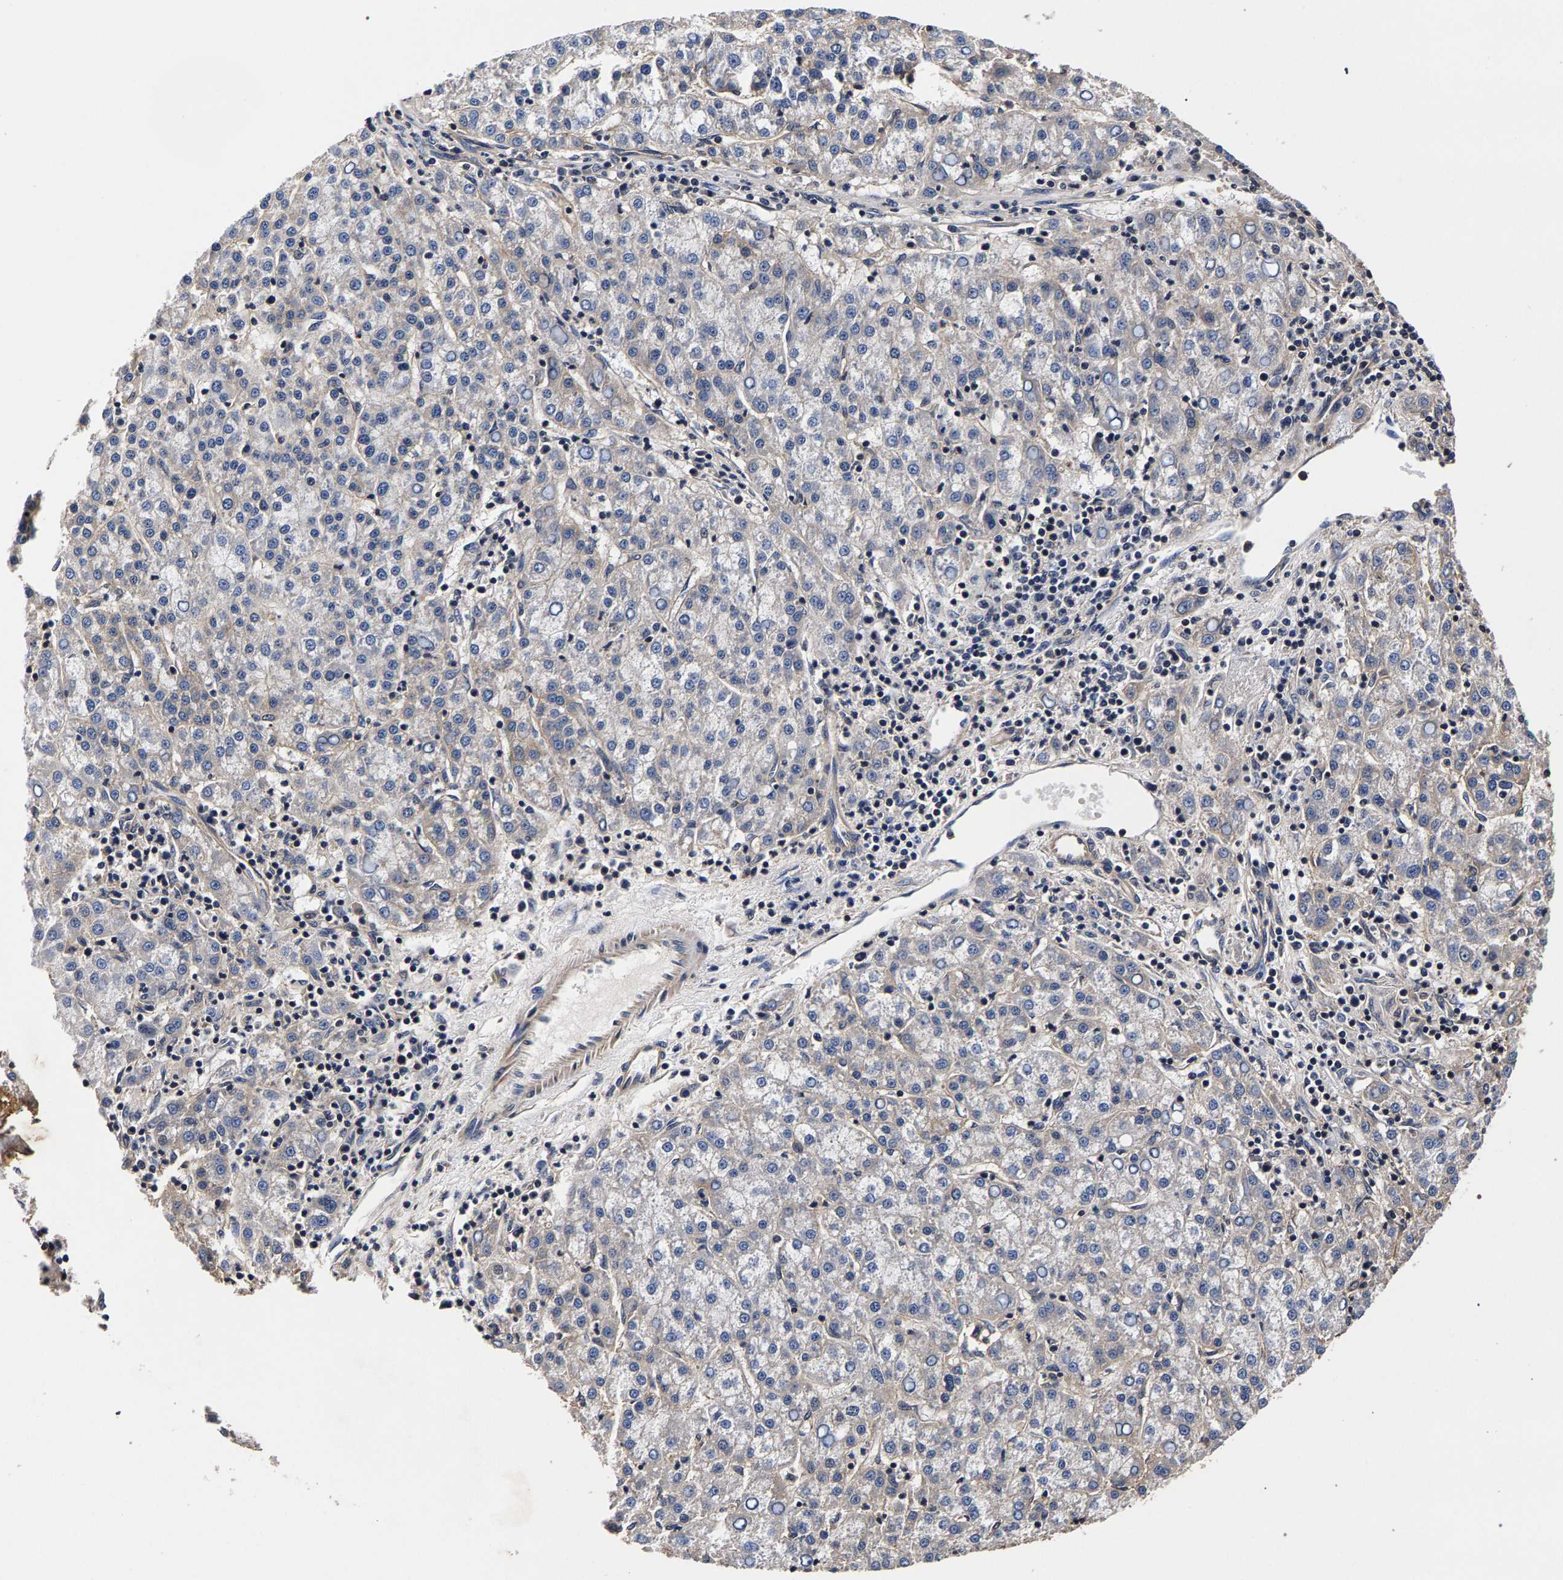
{"staining": {"intensity": "negative", "quantity": "none", "location": "none"}, "tissue": "liver cancer", "cell_type": "Tumor cells", "image_type": "cancer", "snomed": [{"axis": "morphology", "description": "Carcinoma, Hepatocellular, NOS"}, {"axis": "topography", "description": "Liver"}], "caption": "High power microscopy micrograph of an immunohistochemistry (IHC) photomicrograph of liver cancer, revealing no significant staining in tumor cells. The staining was performed using DAB (3,3'-diaminobenzidine) to visualize the protein expression in brown, while the nuclei were stained in blue with hematoxylin (Magnification: 20x).", "gene": "MARCHF7", "patient": {"sex": "female", "age": 58}}